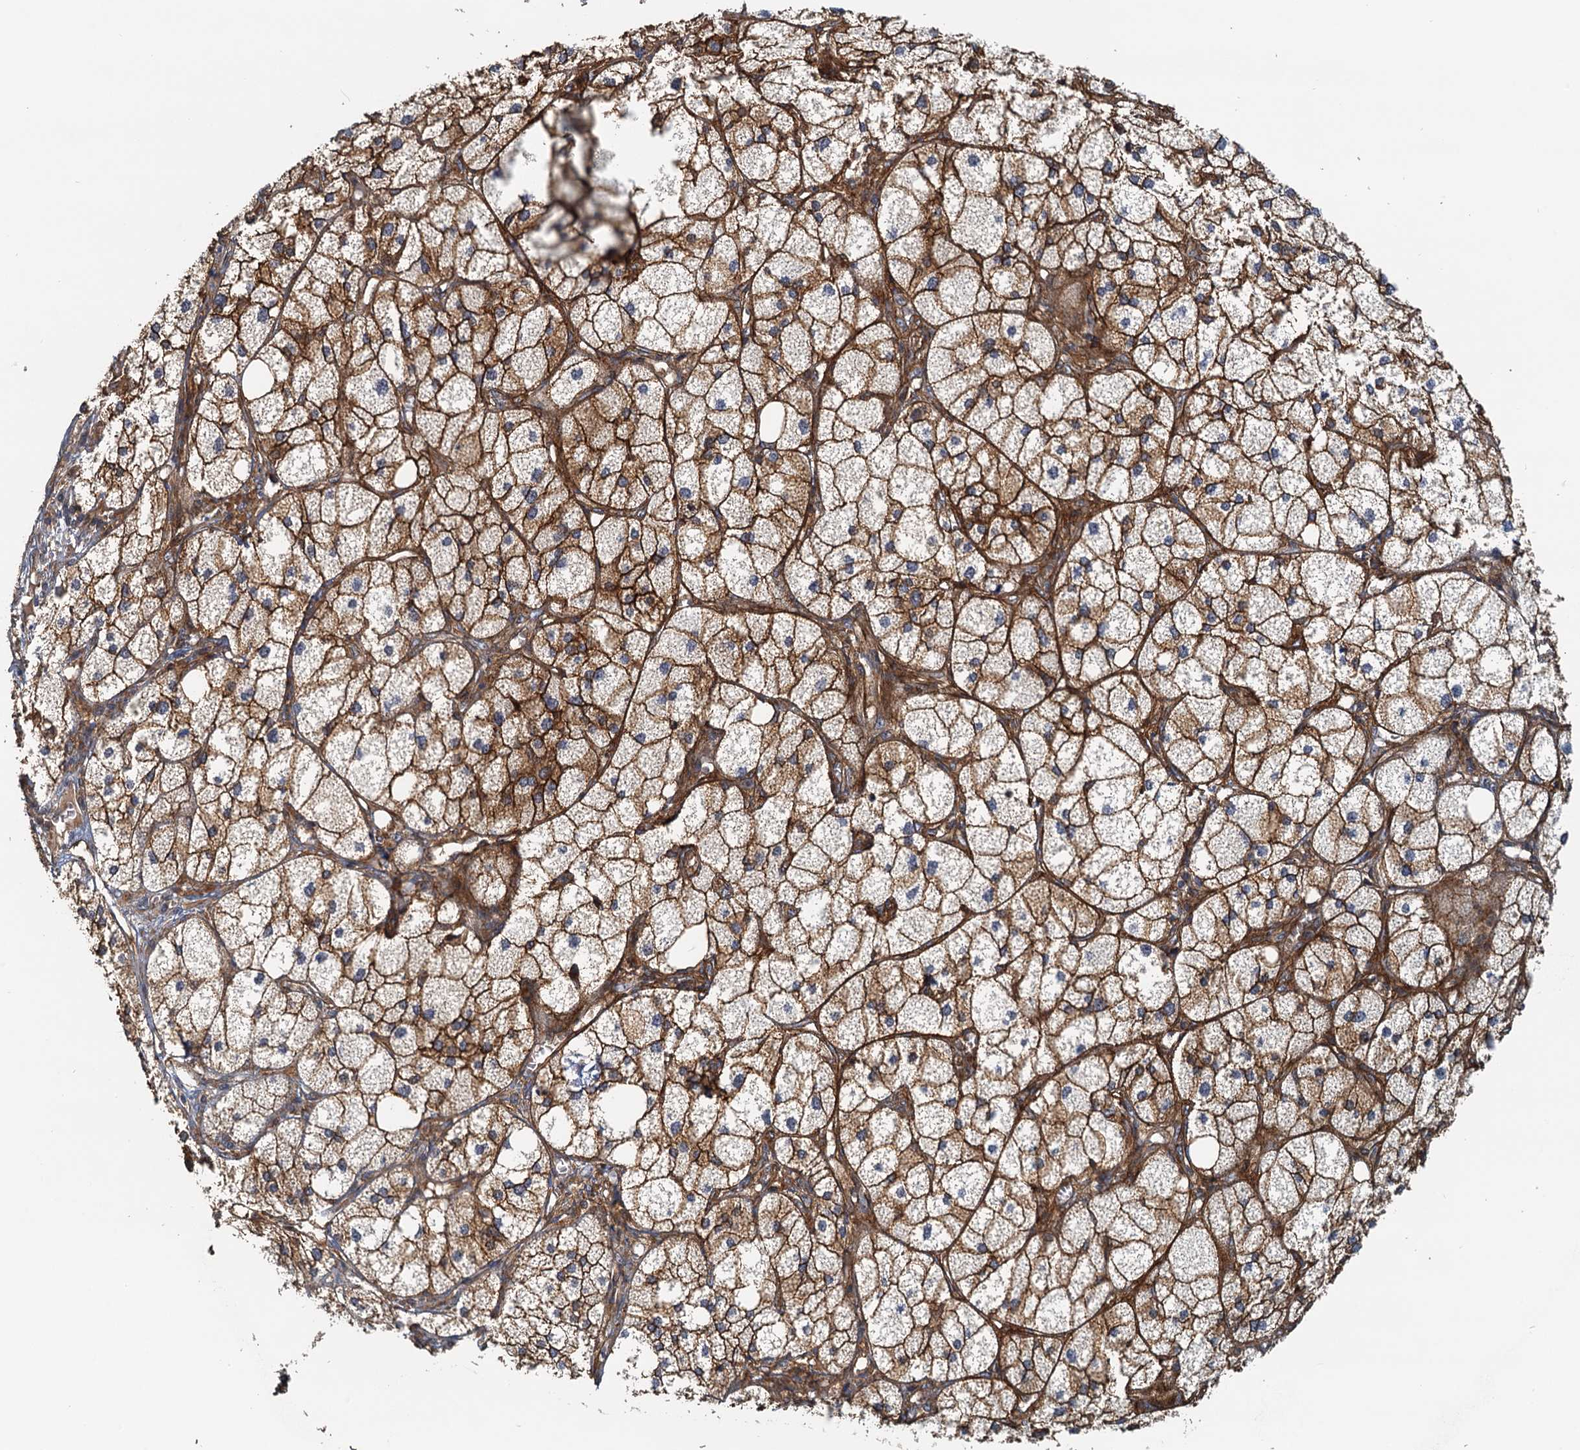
{"staining": {"intensity": "strong", "quantity": ">75%", "location": "cytoplasmic/membranous"}, "tissue": "adrenal gland", "cell_type": "Glandular cells", "image_type": "normal", "snomed": [{"axis": "morphology", "description": "Normal tissue, NOS"}, {"axis": "topography", "description": "Adrenal gland"}], "caption": "Protein analysis of benign adrenal gland shows strong cytoplasmic/membranous expression in about >75% of glandular cells.", "gene": "NIPAL3", "patient": {"sex": "female", "age": 61}}